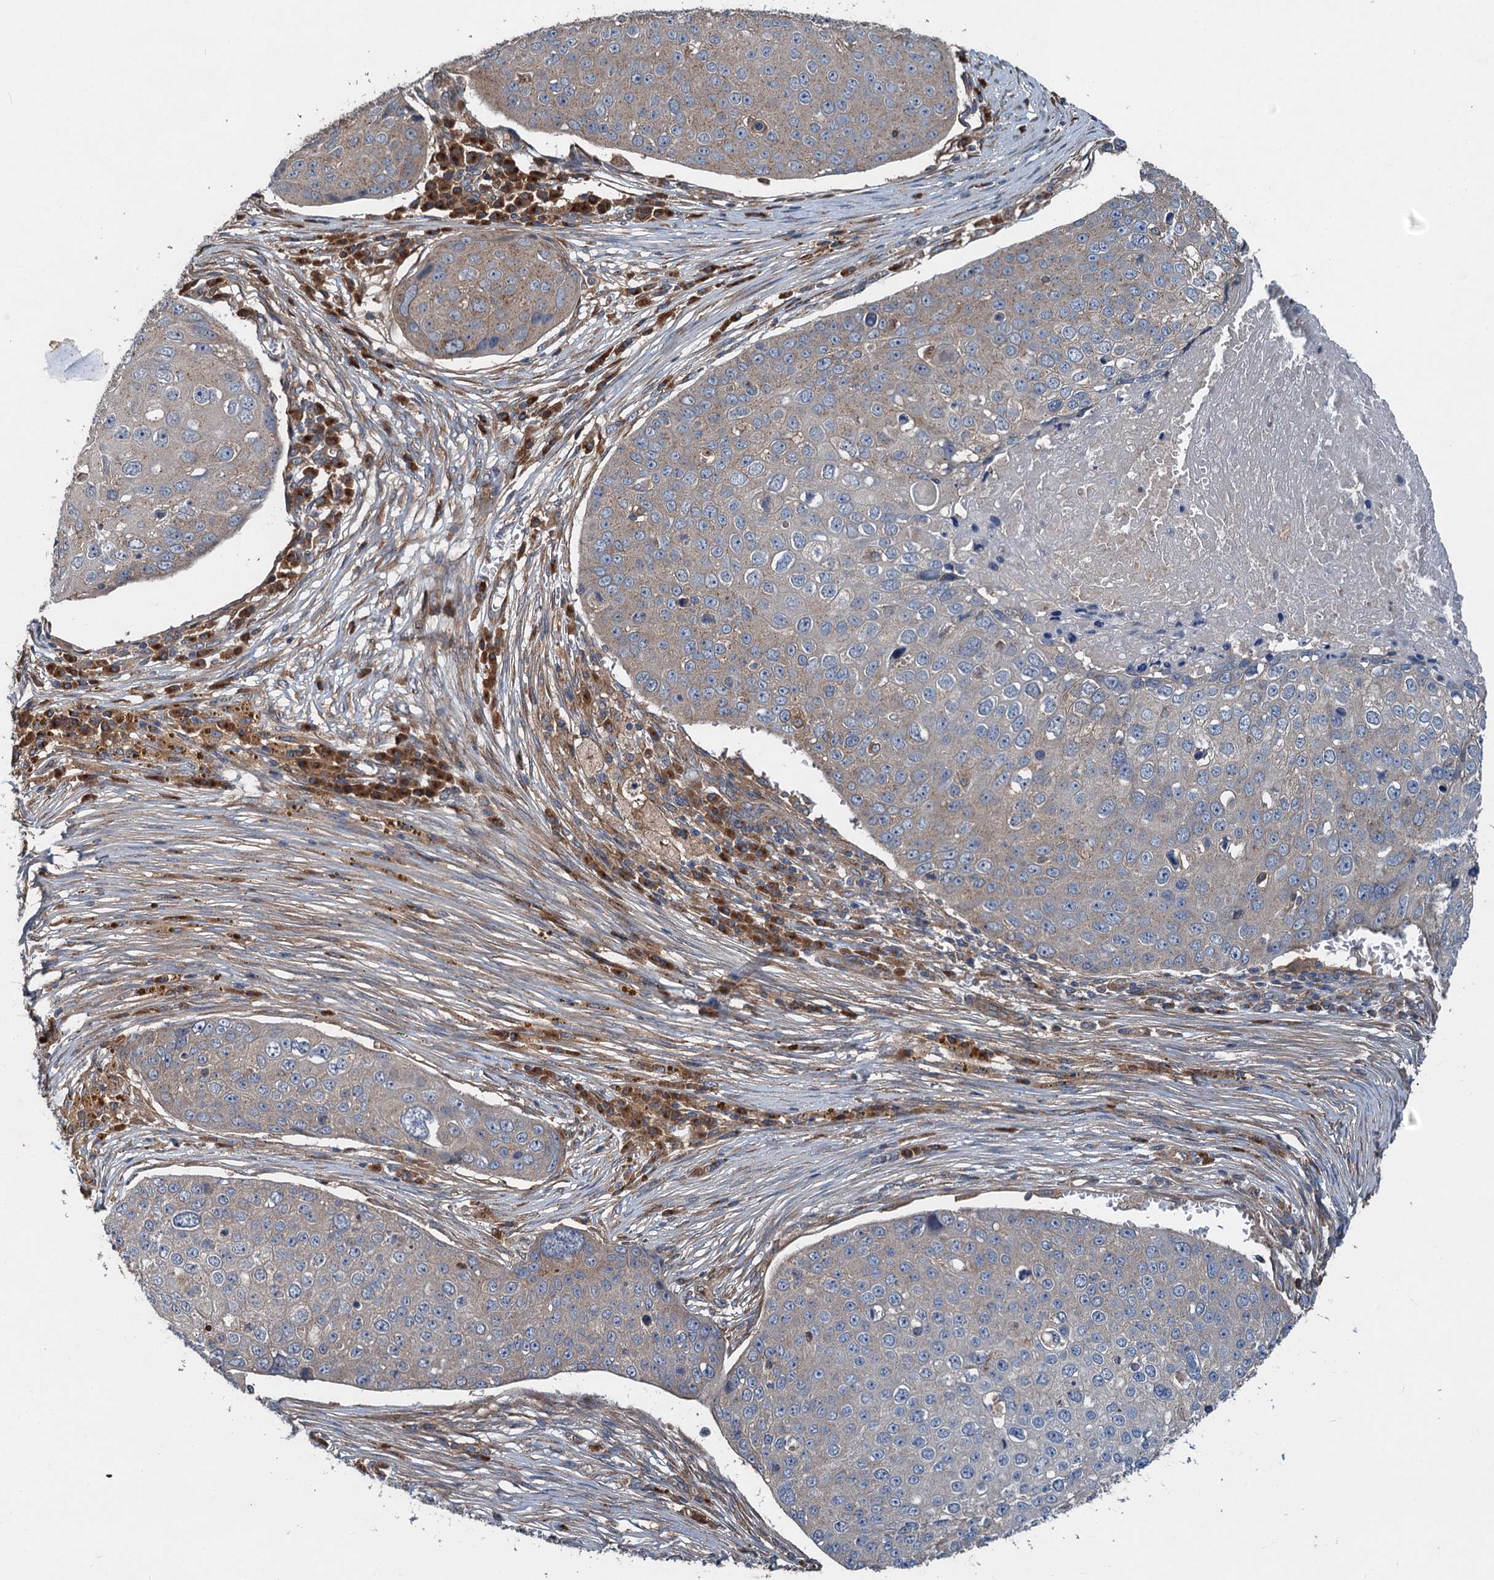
{"staining": {"intensity": "weak", "quantity": "<25%", "location": "cytoplasmic/membranous"}, "tissue": "skin cancer", "cell_type": "Tumor cells", "image_type": "cancer", "snomed": [{"axis": "morphology", "description": "Squamous cell carcinoma, NOS"}, {"axis": "topography", "description": "Skin"}], "caption": "Photomicrograph shows no protein positivity in tumor cells of skin squamous cell carcinoma tissue.", "gene": "COG3", "patient": {"sex": "male", "age": 71}}